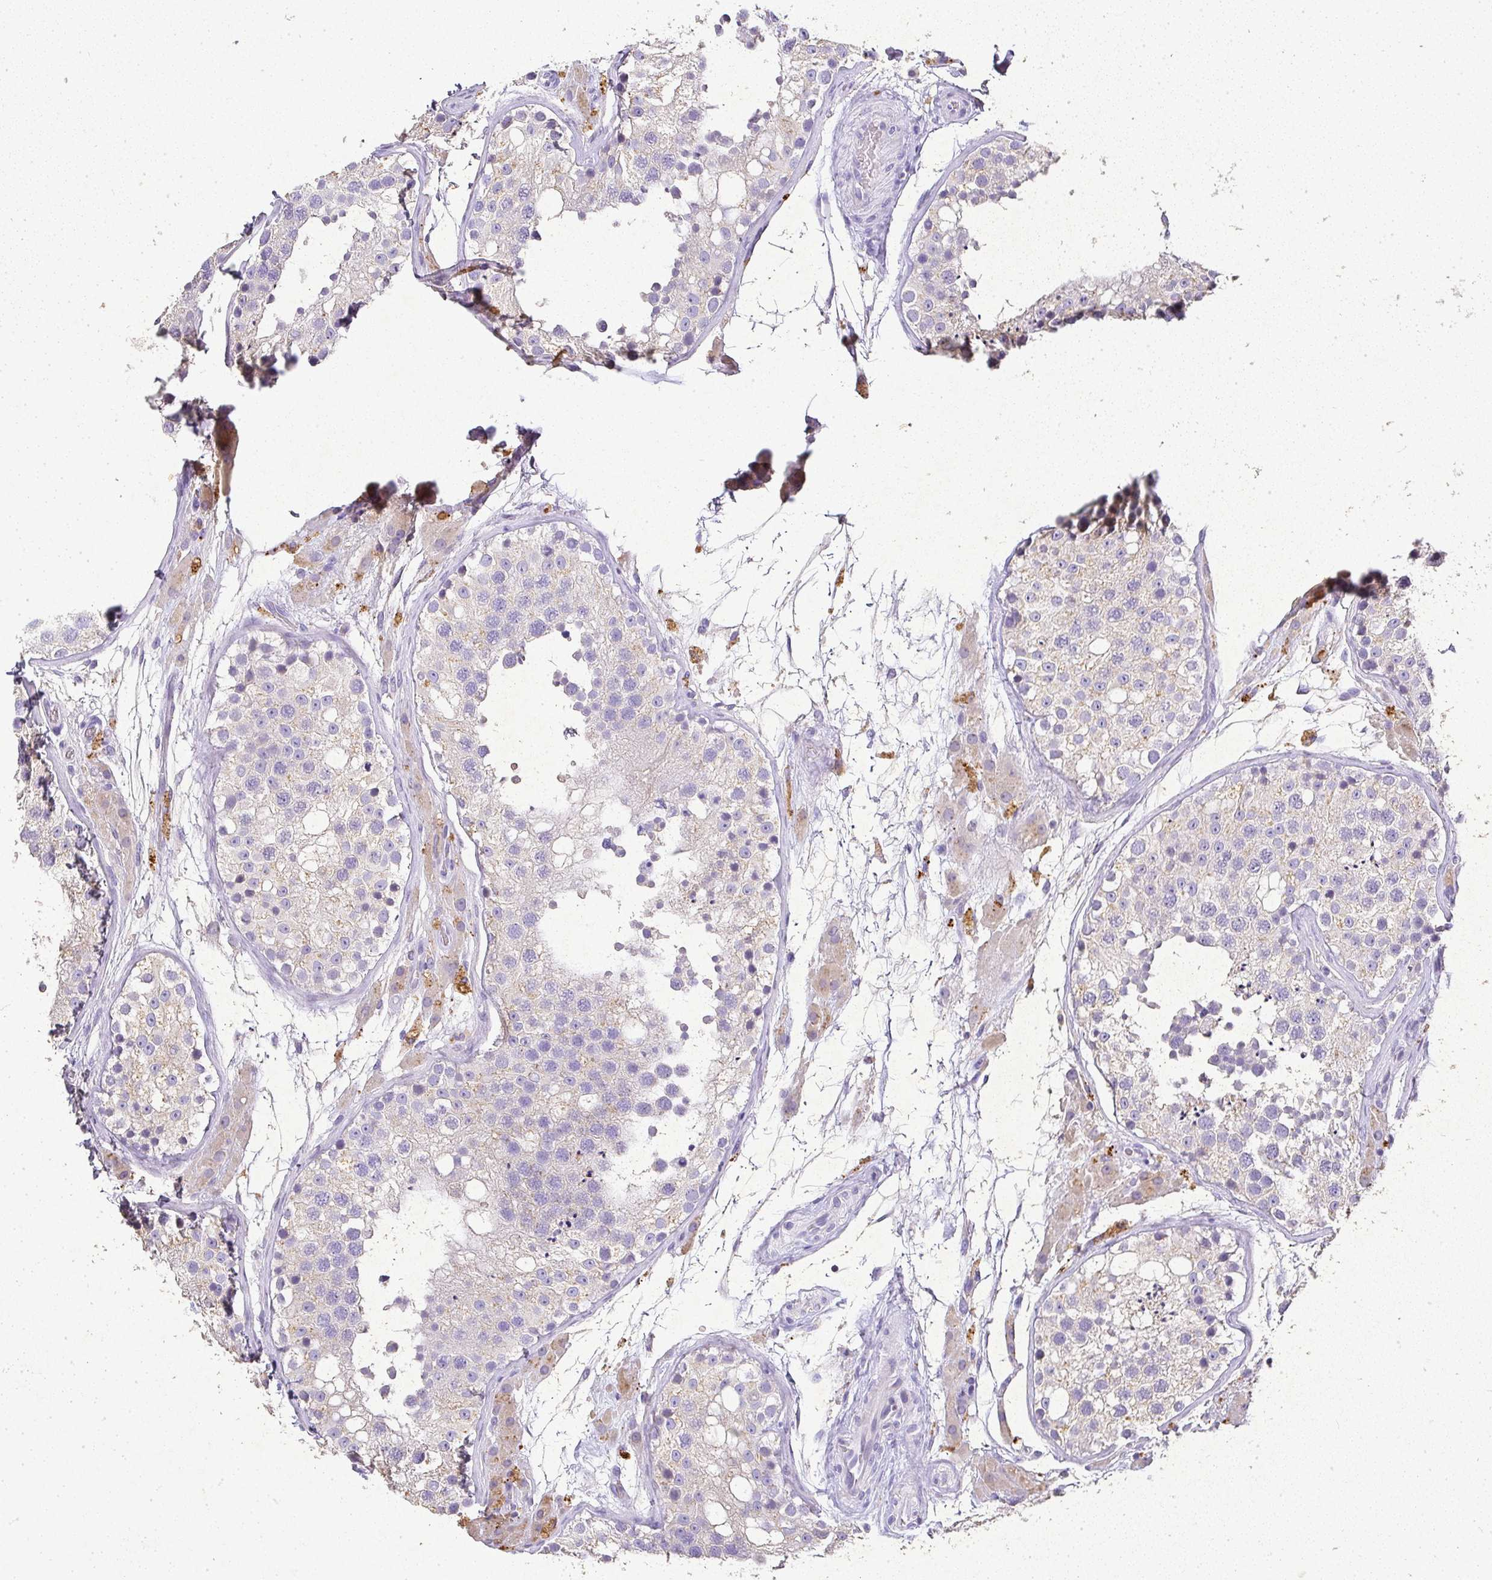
{"staining": {"intensity": "negative", "quantity": "none", "location": "none"}, "tissue": "testis", "cell_type": "Cells in seminiferous ducts", "image_type": "normal", "snomed": [{"axis": "morphology", "description": "Normal tissue, NOS"}, {"axis": "topography", "description": "Testis"}], "caption": "Cells in seminiferous ducts show no significant protein expression in unremarkable testis. (DAB IHC, high magnification).", "gene": "RPS2", "patient": {"sex": "male", "age": 26}}